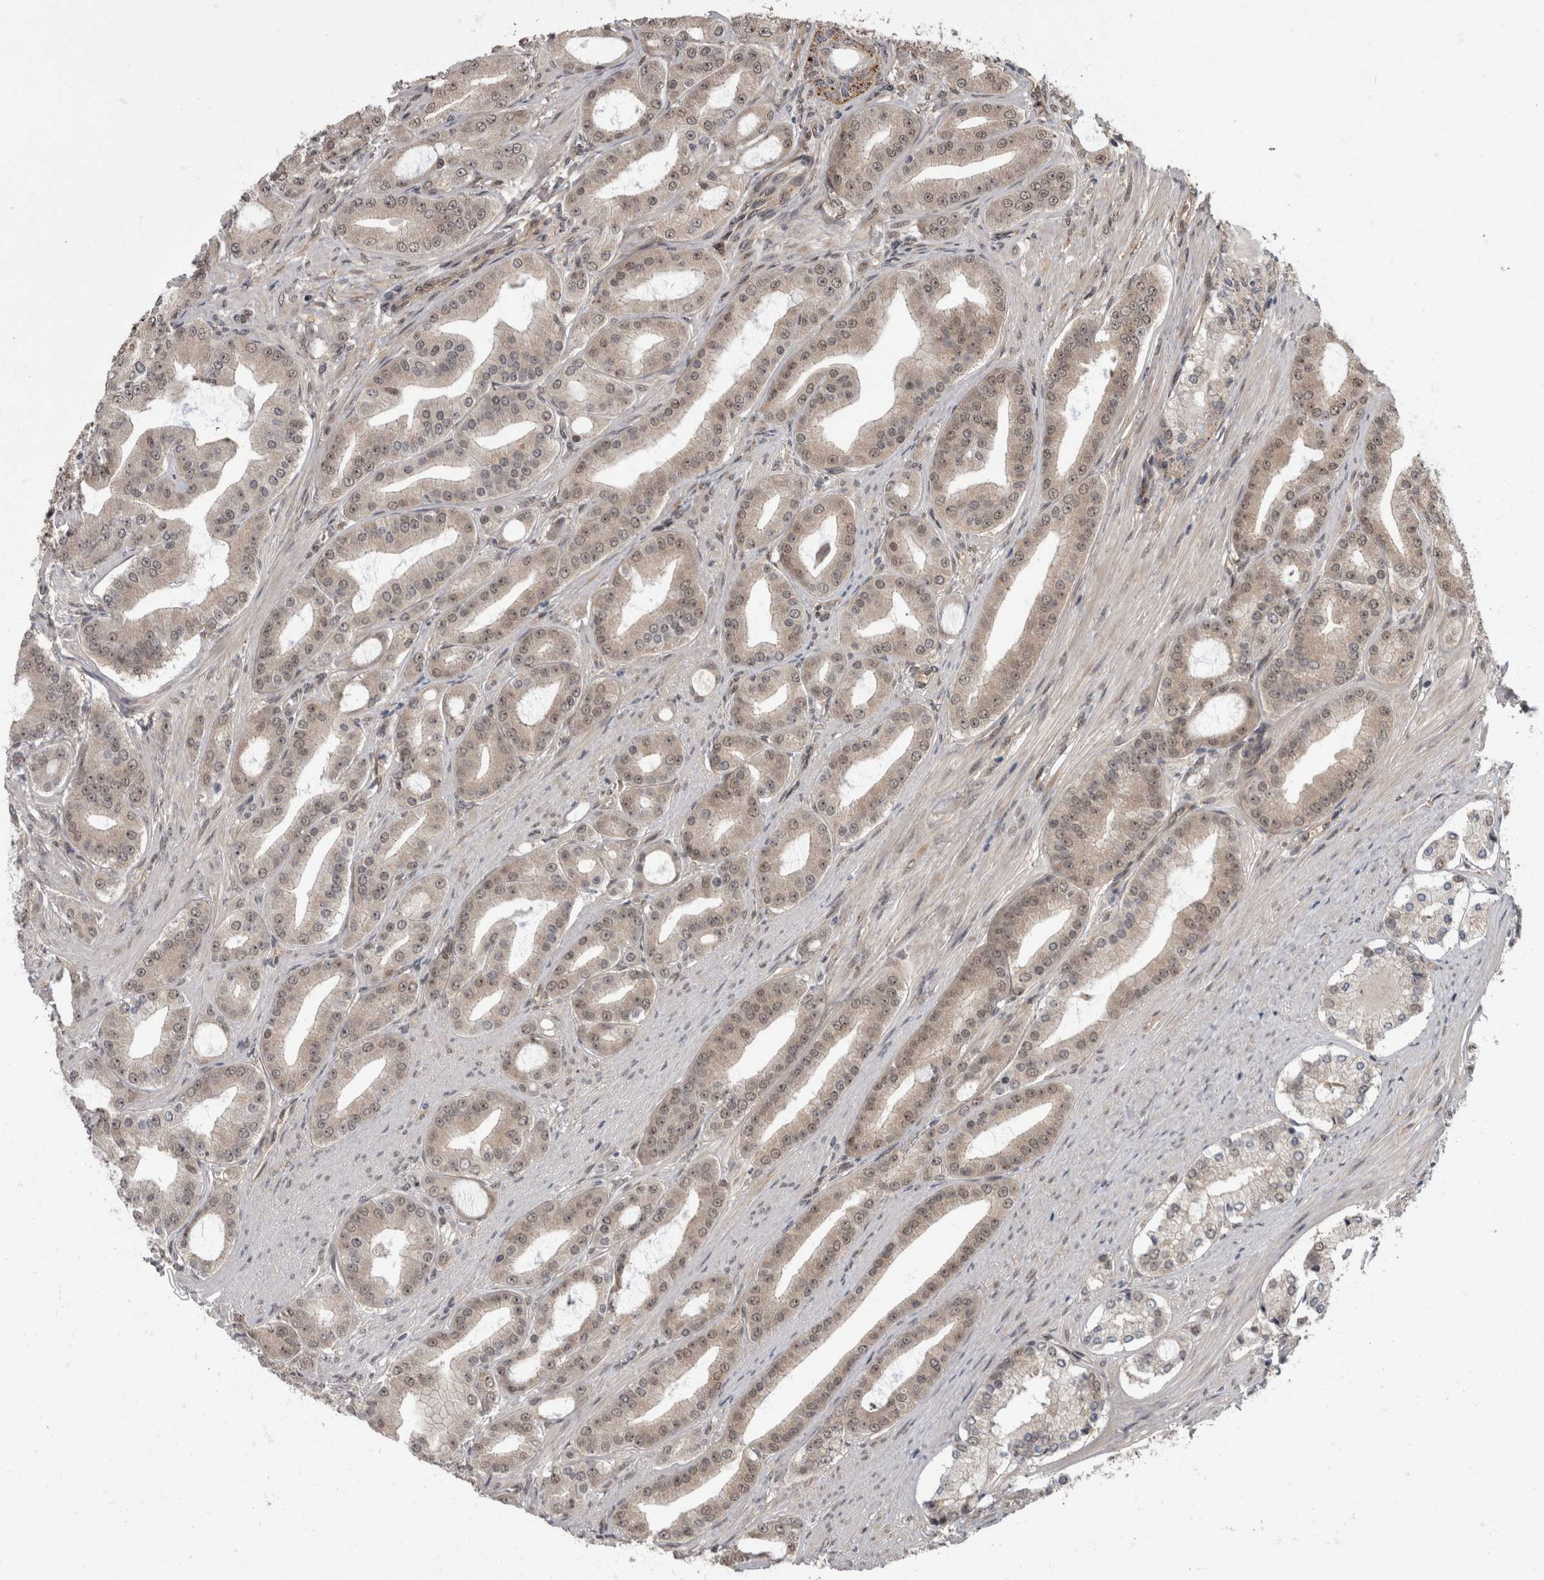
{"staining": {"intensity": "weak", "quantity": "<25%", "location": "nuclear"}, "tissue": "prostate cancer", "cell_type": "Tumor cells", "image_type": "cancer", "snomed": [{"axis": "morphology", "description": "Adenocarcinoma, High grade"}, {"axis": "topography", "description": "Prostate"}], "caption": "There is no significant expression in tumor cells of high-grade adenocarcinoma (prostate).", "gene": "AKT3", "patient": {"sex": "male", "age": 60}}